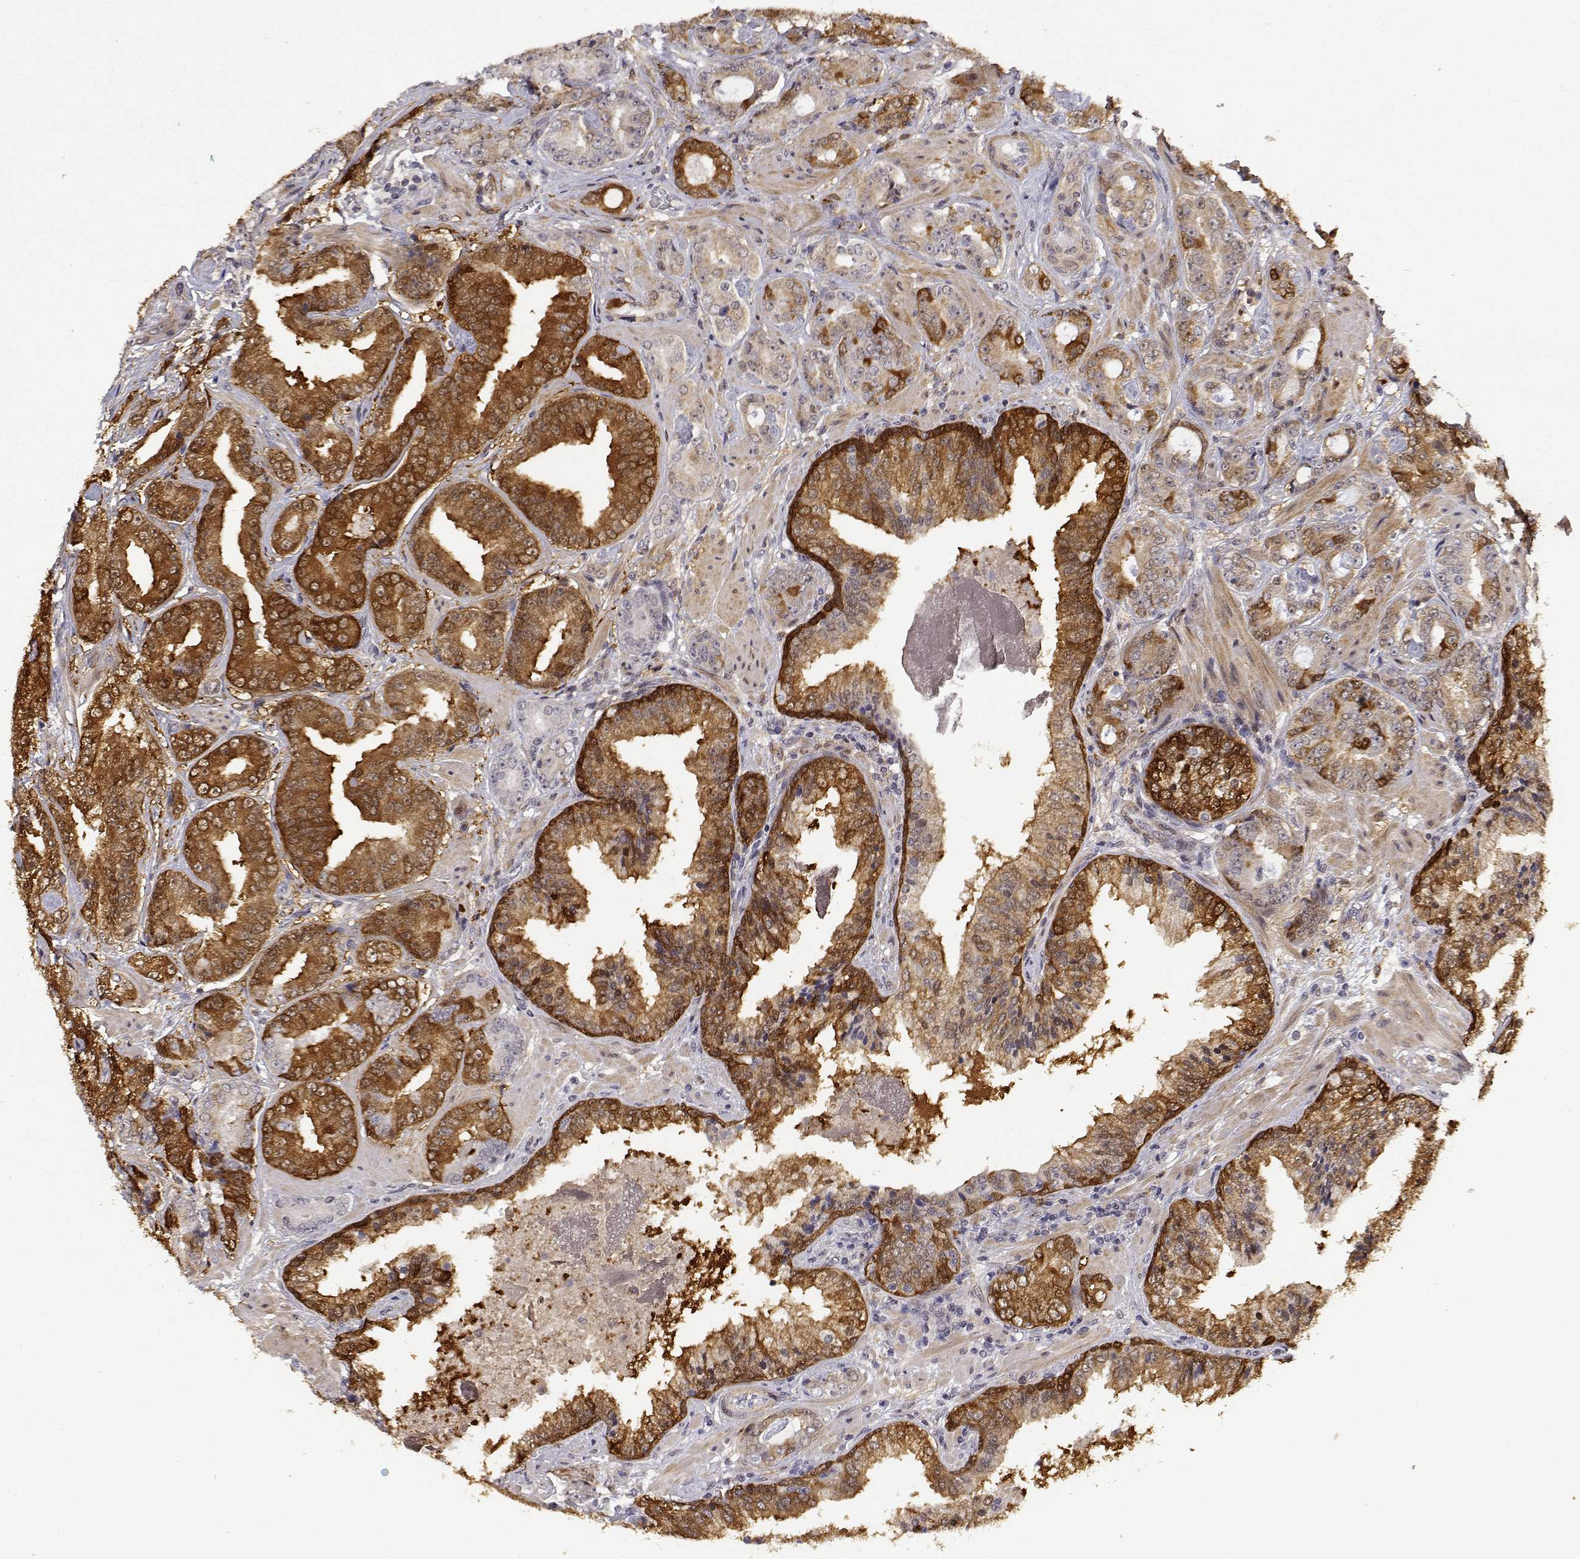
{"staining": {"intensity": "strong", "quantity": ">75%", "location": "cytoplasmic/membranous"}, "tissue": "prostate cancer", "cell_type": "Tumor cells", "image_type": "cancer", "snomed": [{"axis": "morphology", "description": "Adenocarcinoma, Low grade"}, {"axis": "topography", "description": "Prostate"}], "caption": "Immunohistochemical staining of adenocarcinoma (low-grade) (prostate) reveals high levels of strong cytoplasmic/membranous protein positivity in about >75% of tumor cells.", "gene": "PHGDH", "patient": {"sex": "male", "age": 60}}